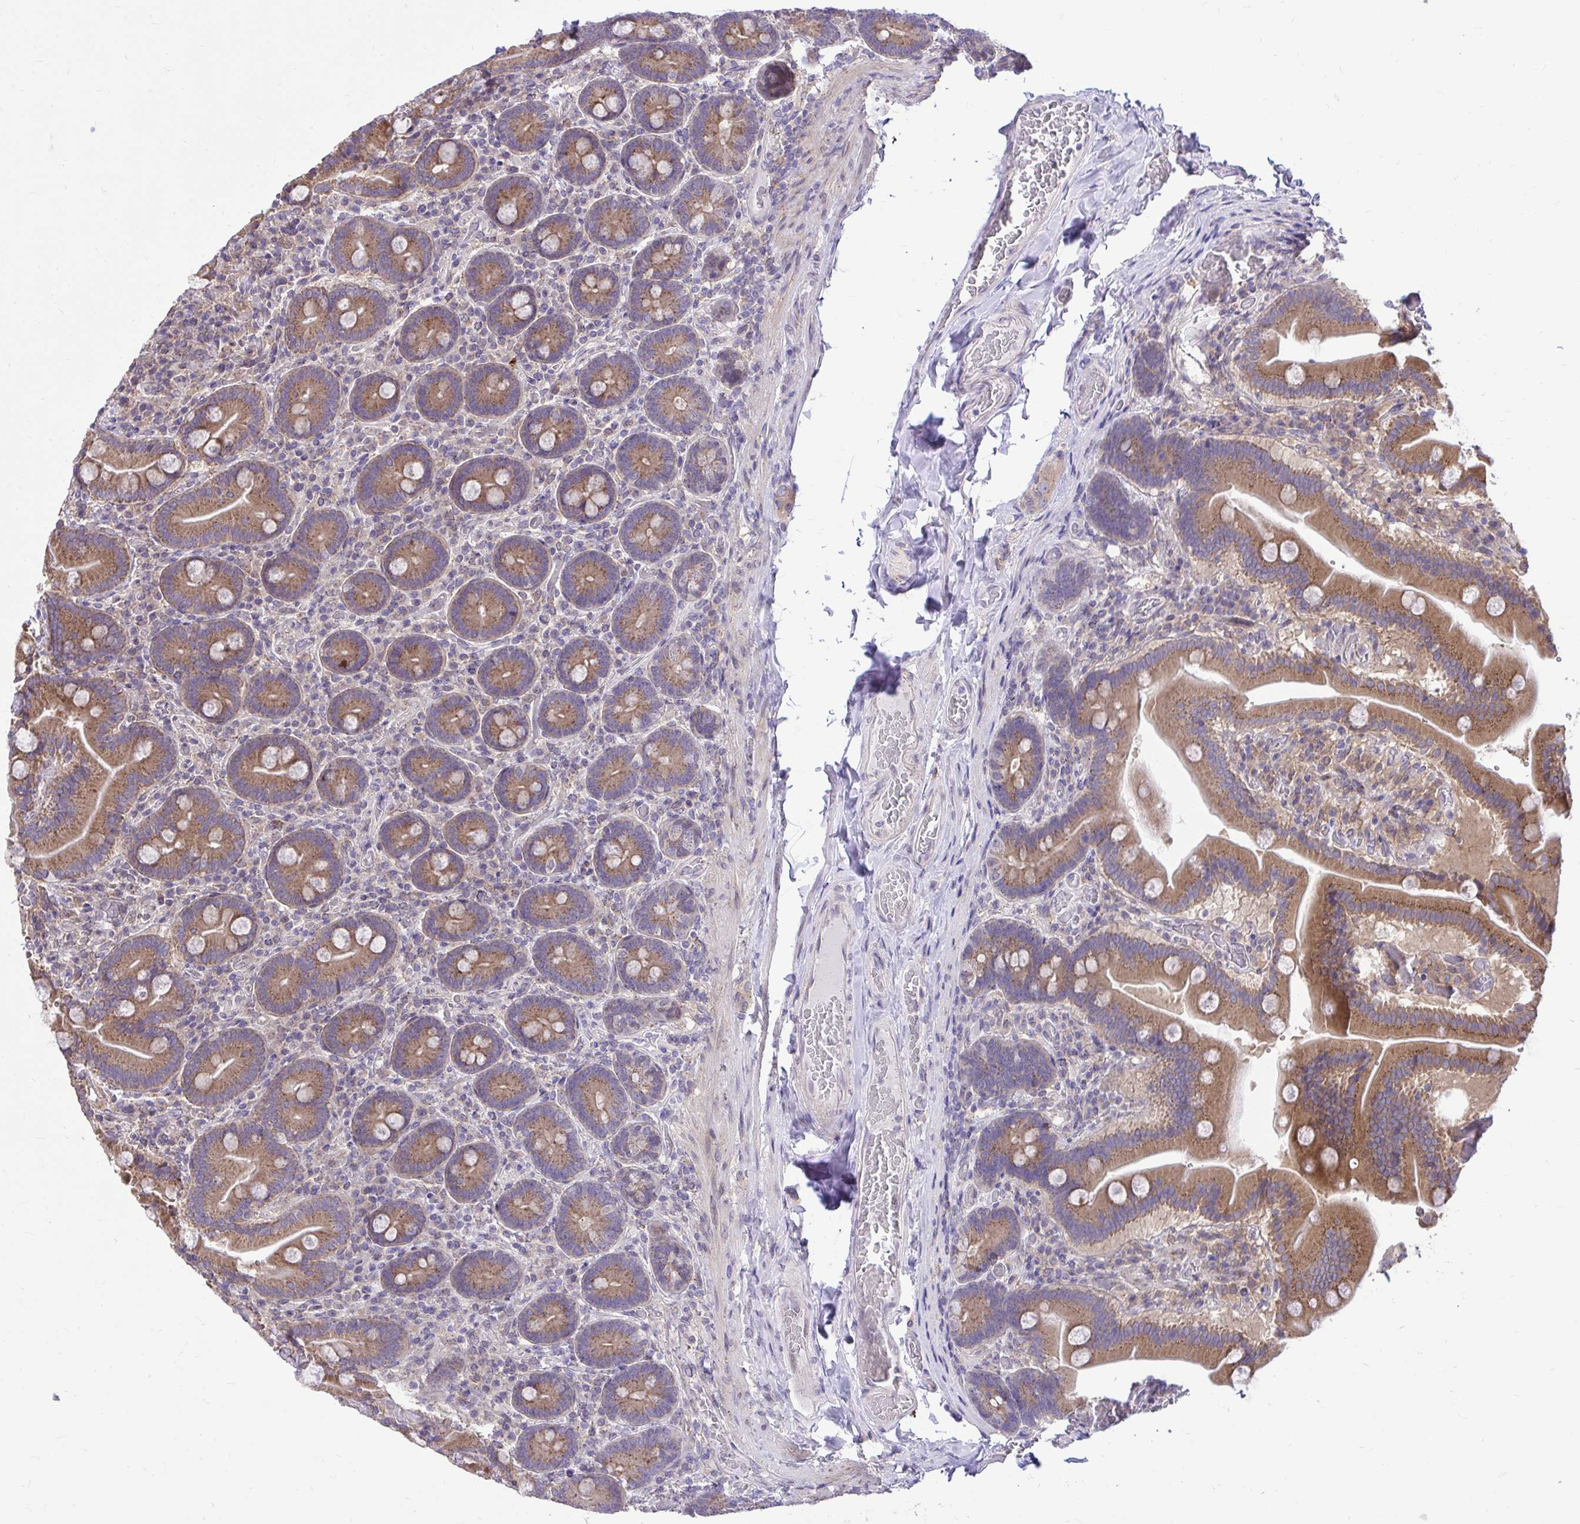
{"staining": {"intensity": "moderate", "quantity": ">75%", "location": "cytoplasmic/membranous"}, "tissue": "duodenum", "cell_type": "Glandular cells", "image_type": "normal", "snomed": [{"axis": "morphology", "description": "Normal tissue, NOS"}, {"axis": "topography", "description": "Duodenum"}], "caption": "Protein staining of normal duodenum displays moderate cytoplasmic/membranous expression in approximately >75% of glandular cells.", "gene": "CEACAM18", "patient": {"sex": "female", "age": 62}}